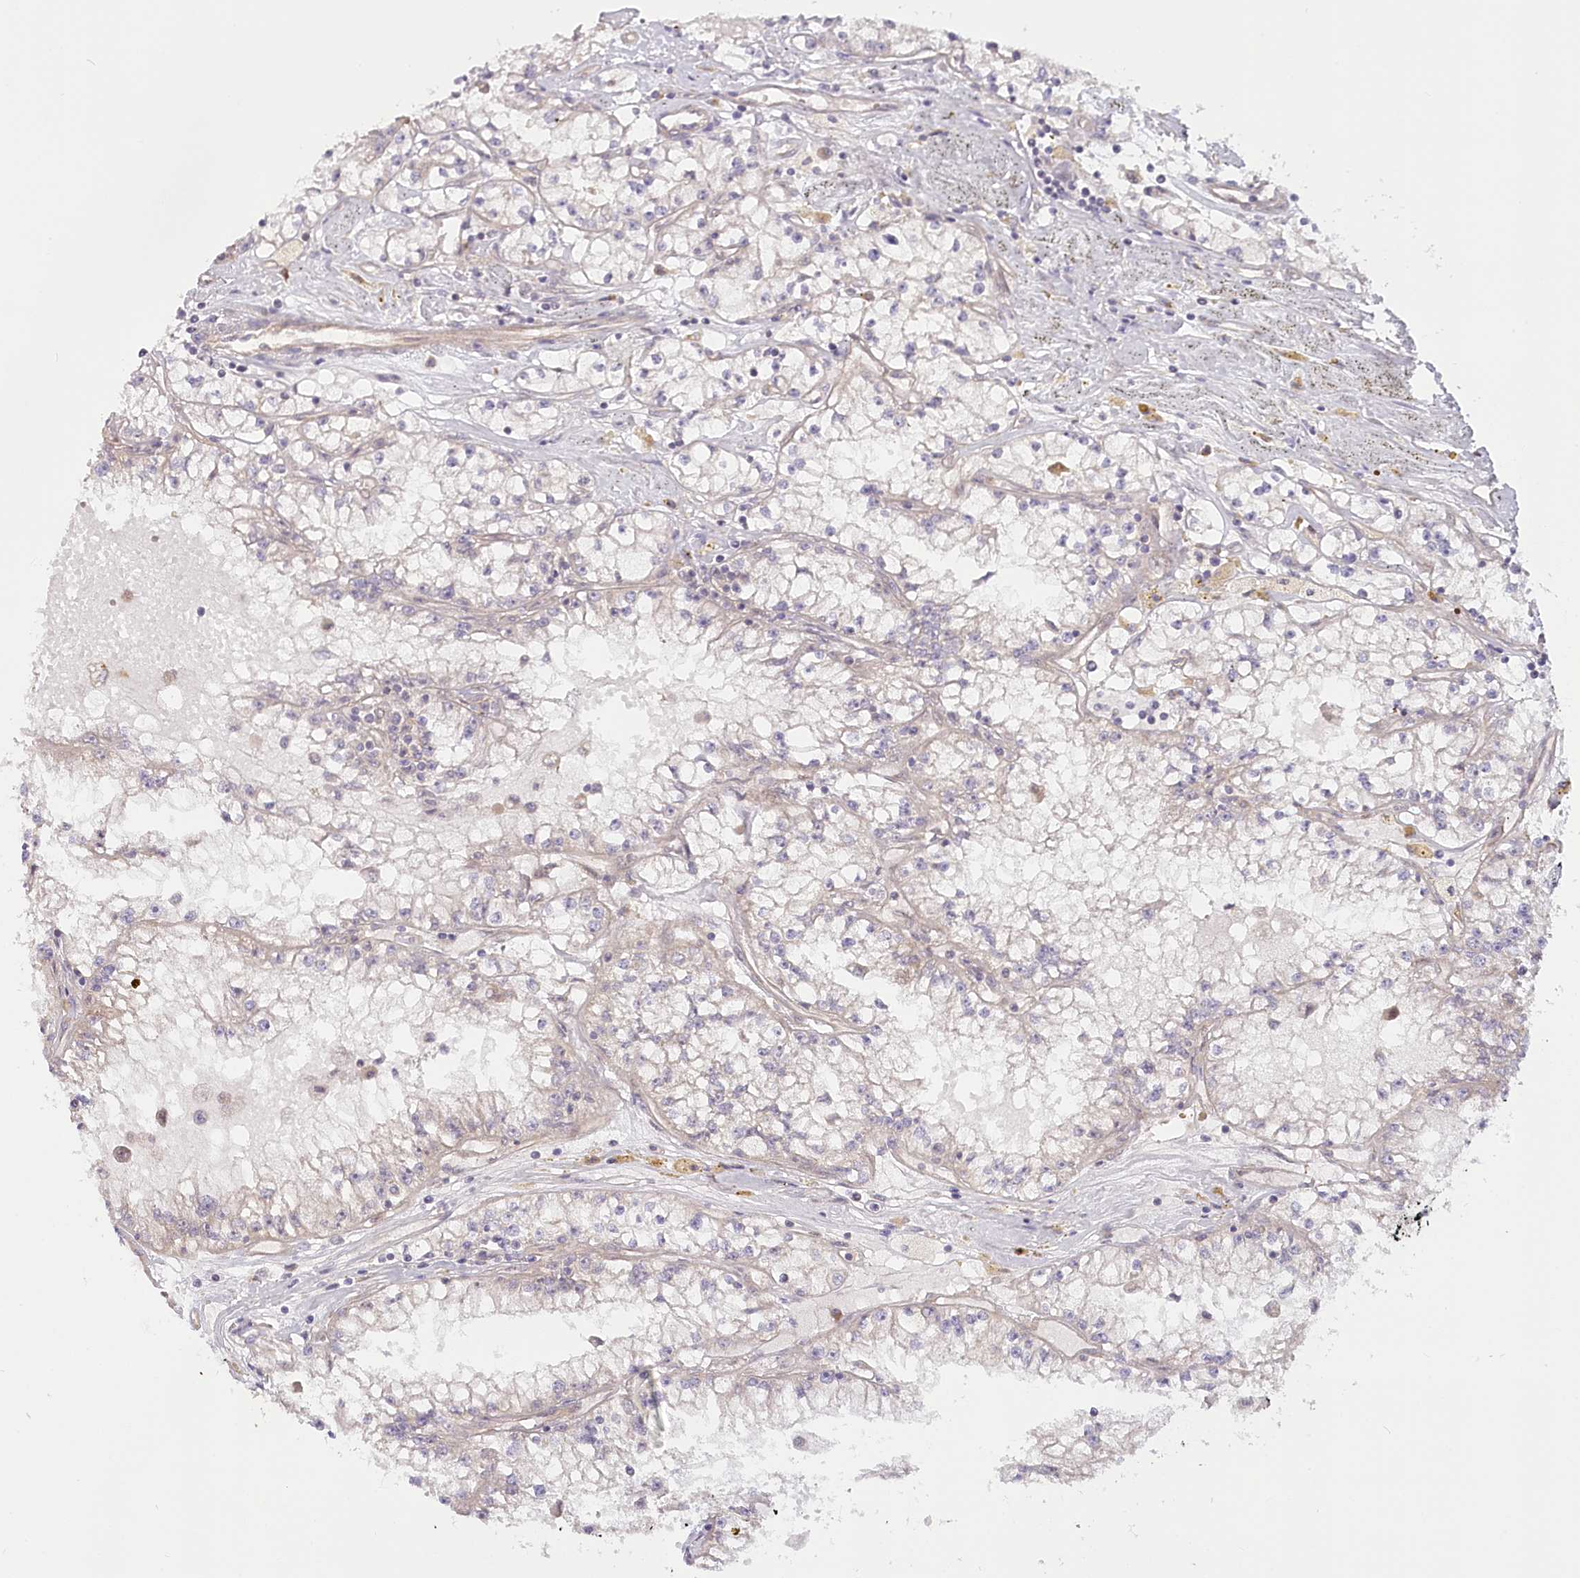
{"staining": {"intensity": "negative", "quantity": "none", "location": "none"}, "tissue": "renal cancer", "cell_type": "Tumor cells", "image_type": "cancer", "snomed": [{"axis": "morphology", "description": "Adenocarcinoma, NOS"}, {"axis": "topography", "description": "Kidney"}], "caption": "Protein analysis of renal adenocarcinoma reveals no significant expression in tumor cells.", "gene": "CEP70", "patient": {"sex": "male", "age": 56}}